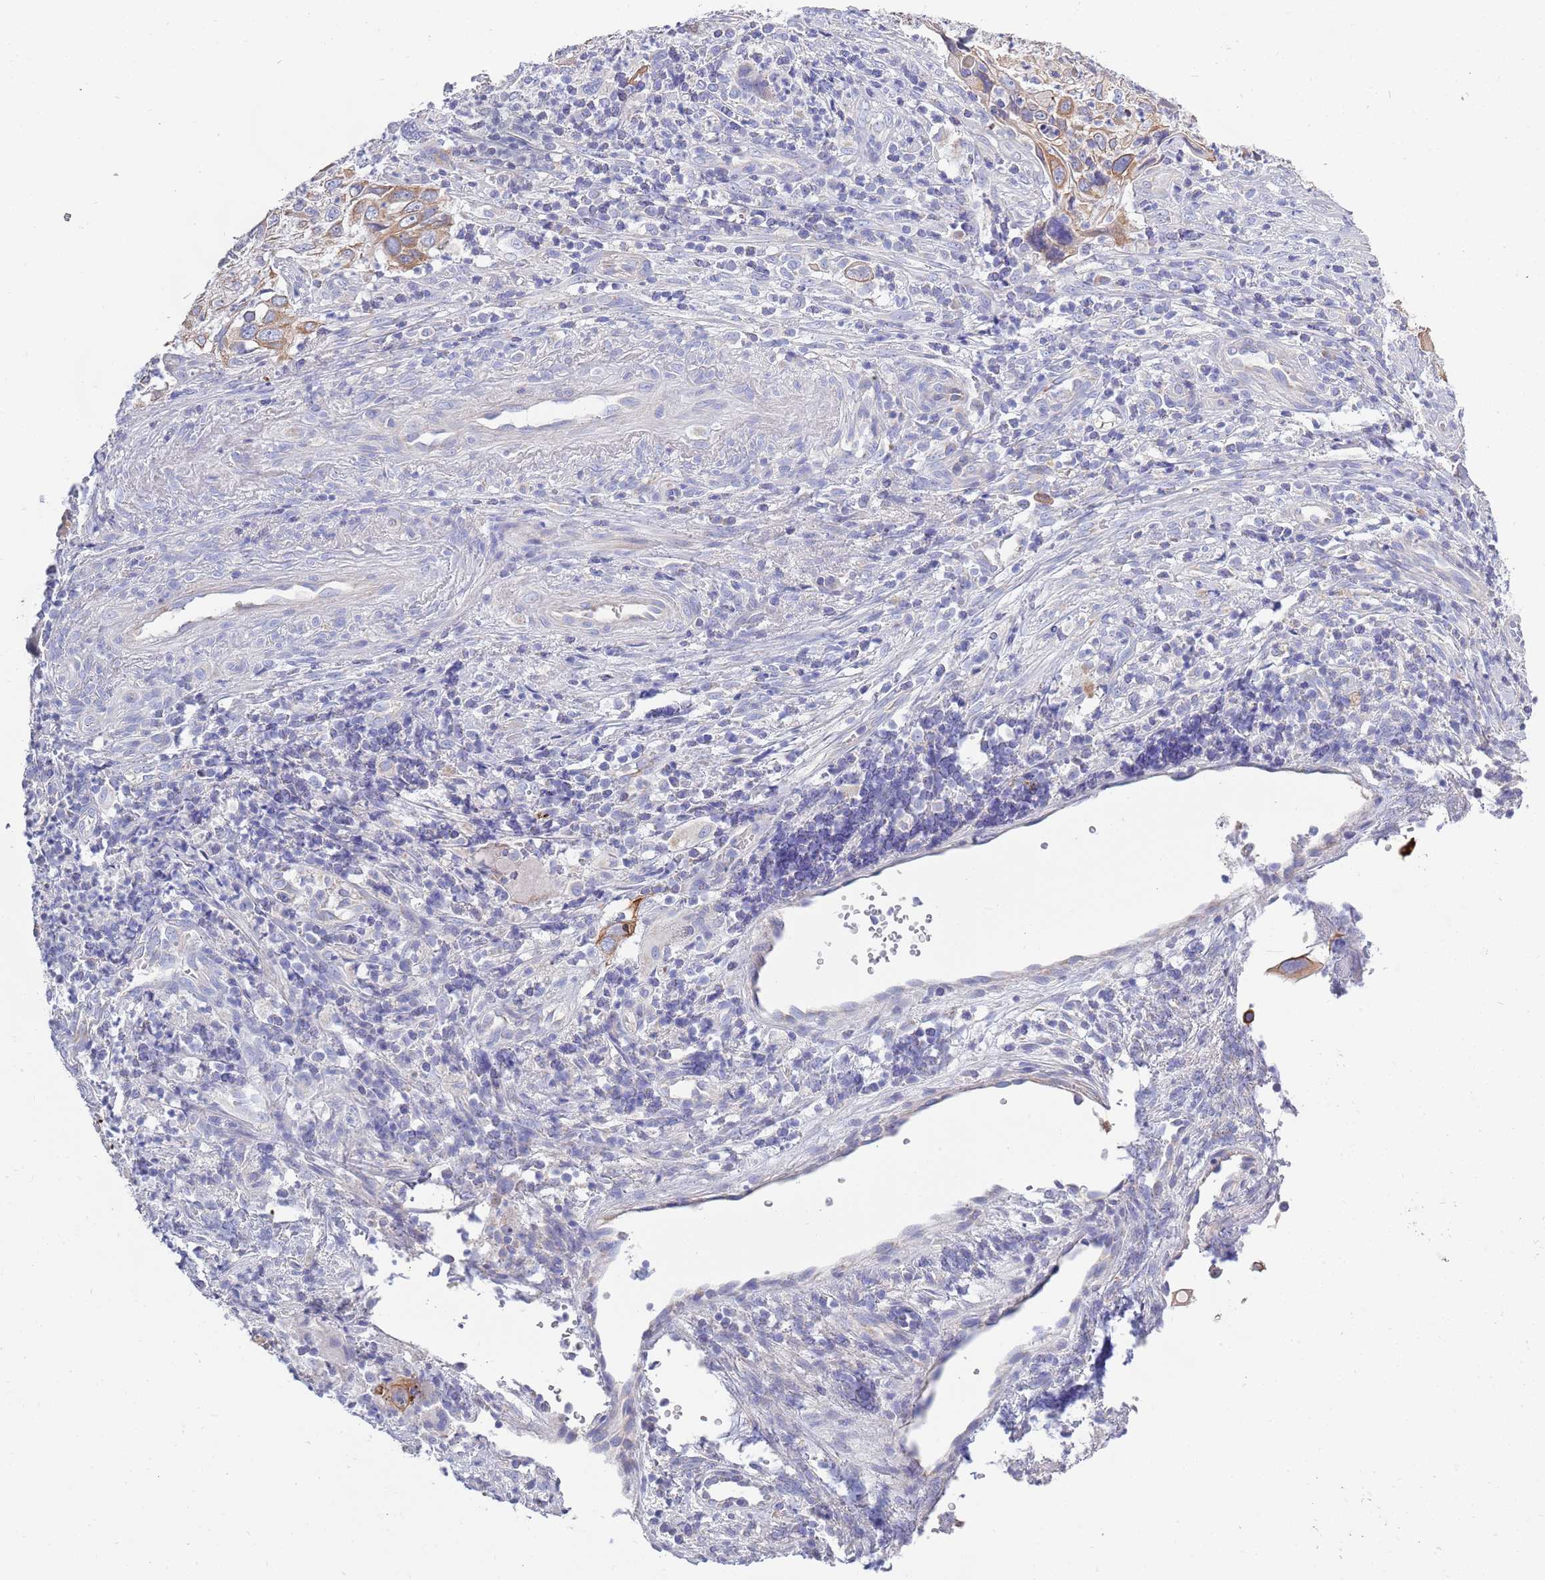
{"staining": {"intensity": "moderate", "quantity": ">75%", "location": "cytoplasmic/membranous"}, "tissue": "cervical cancer", "cell_type": "Tumor cells", "image_type": "cancer", "snomed": [{"axis": "morphology", "description": "Squamous cell carcinoma, NOS"}, {"axis": "topography", "description": "Cervix"}], "caption": "Protein staining exhibits moderate cytoplasmic/membranous staining in approximately >75% of tumor cells in squamous cell carcinoma (cervical).", "gene": "EMC8", "patient": {"sex": "female", "age": 70}}